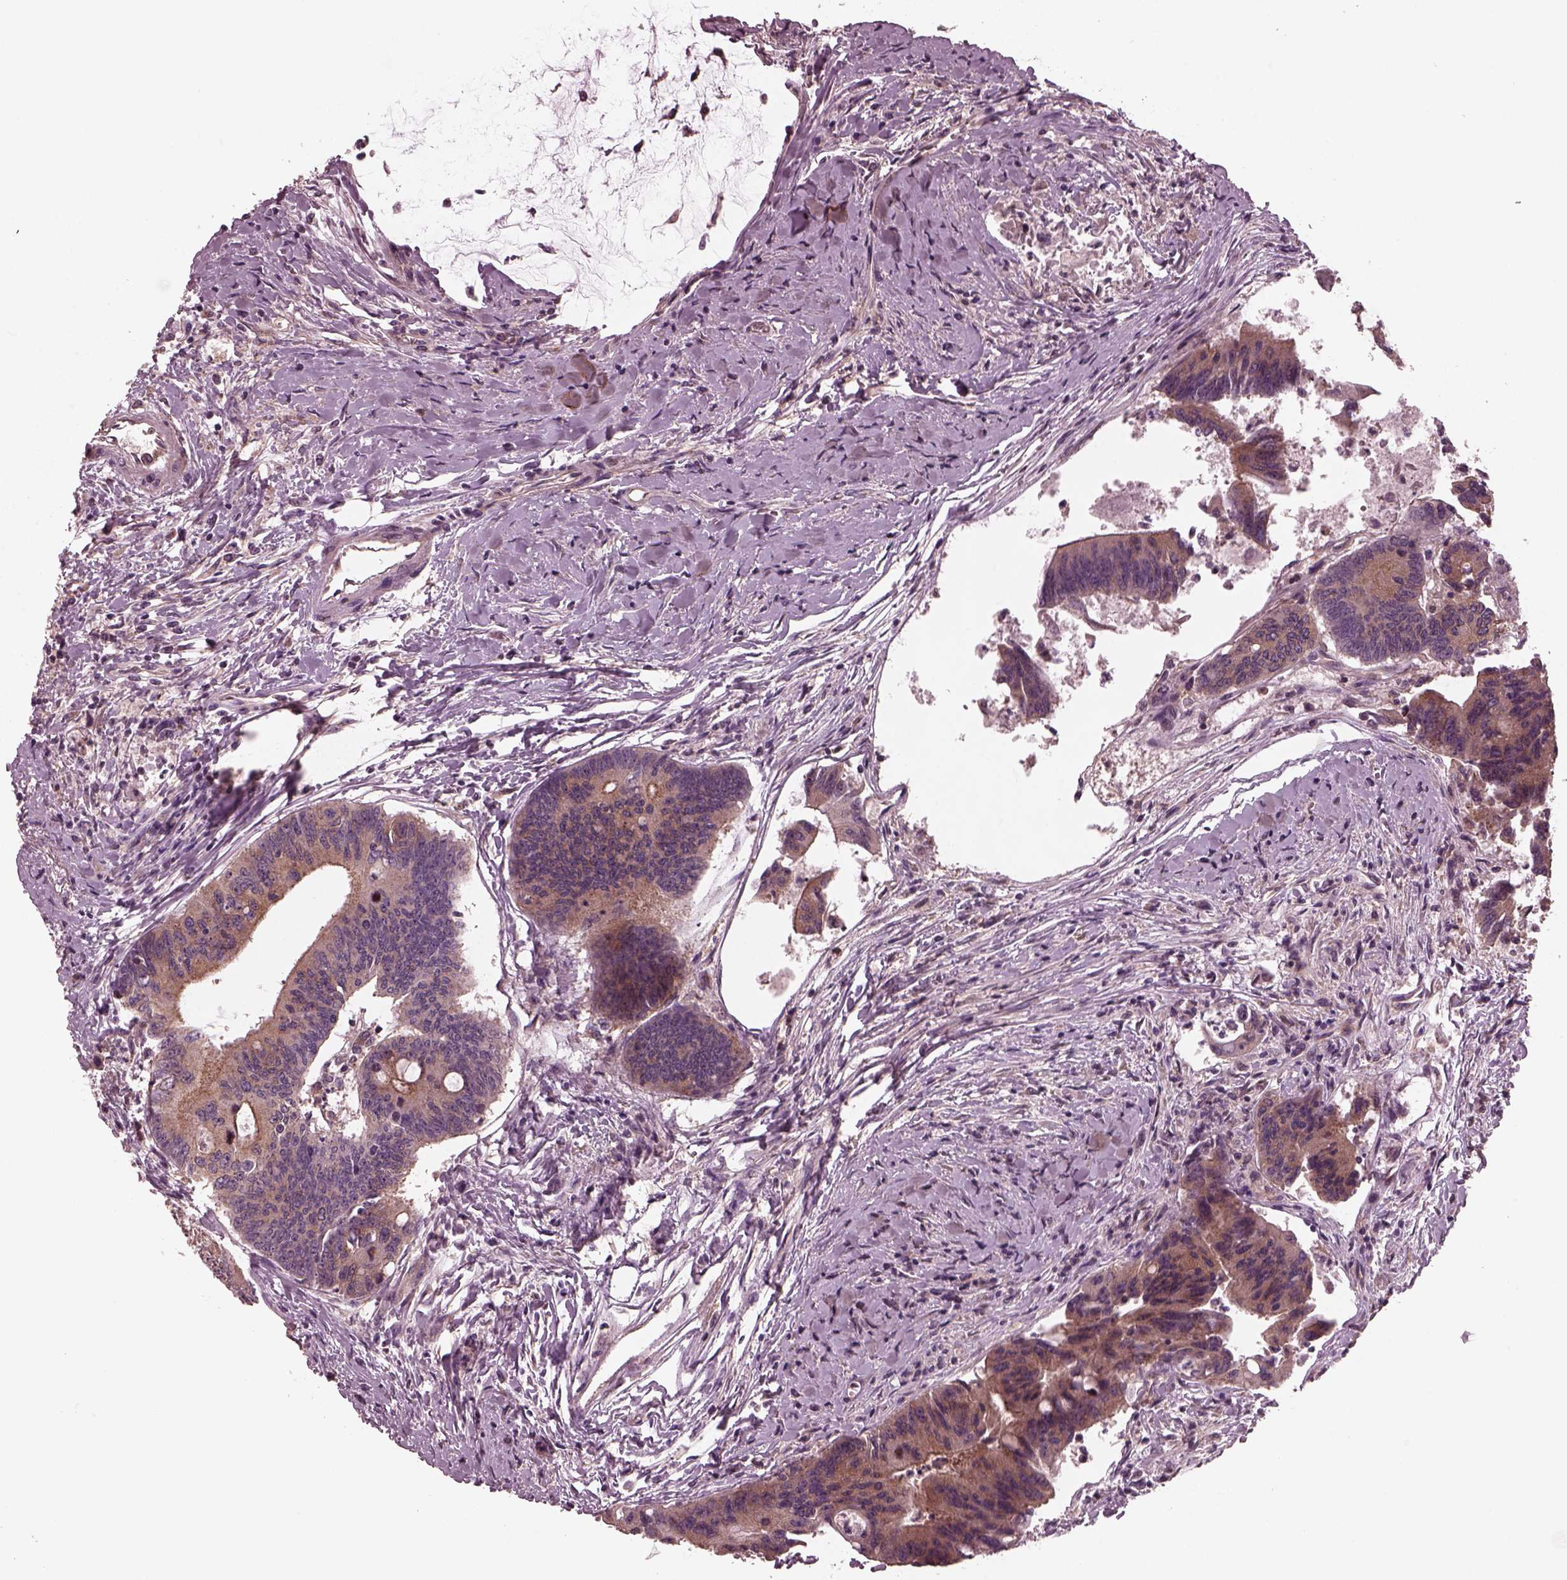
{"staining": {"intensity": "moderate", "quantity": ">75%", "location": "cytoplasmic/membranous"}, "tissue": "colorectal cancer", "cell_type": "Tumor cells", "image_type": "cancer", "snomed": [{"axis": "morphology", "description": "Adenocarcinoma, NOS"}, {"axis": "topography", "description": "Rectum"}], "caption": "This is an image of immunohistochemistry staining of colorectal cancer, which shows moderate positivity in the cytoplasmic/membranous of tumor cells.", "gene": "TUBG1", "patient": {"sex": "male", "age": 59}}